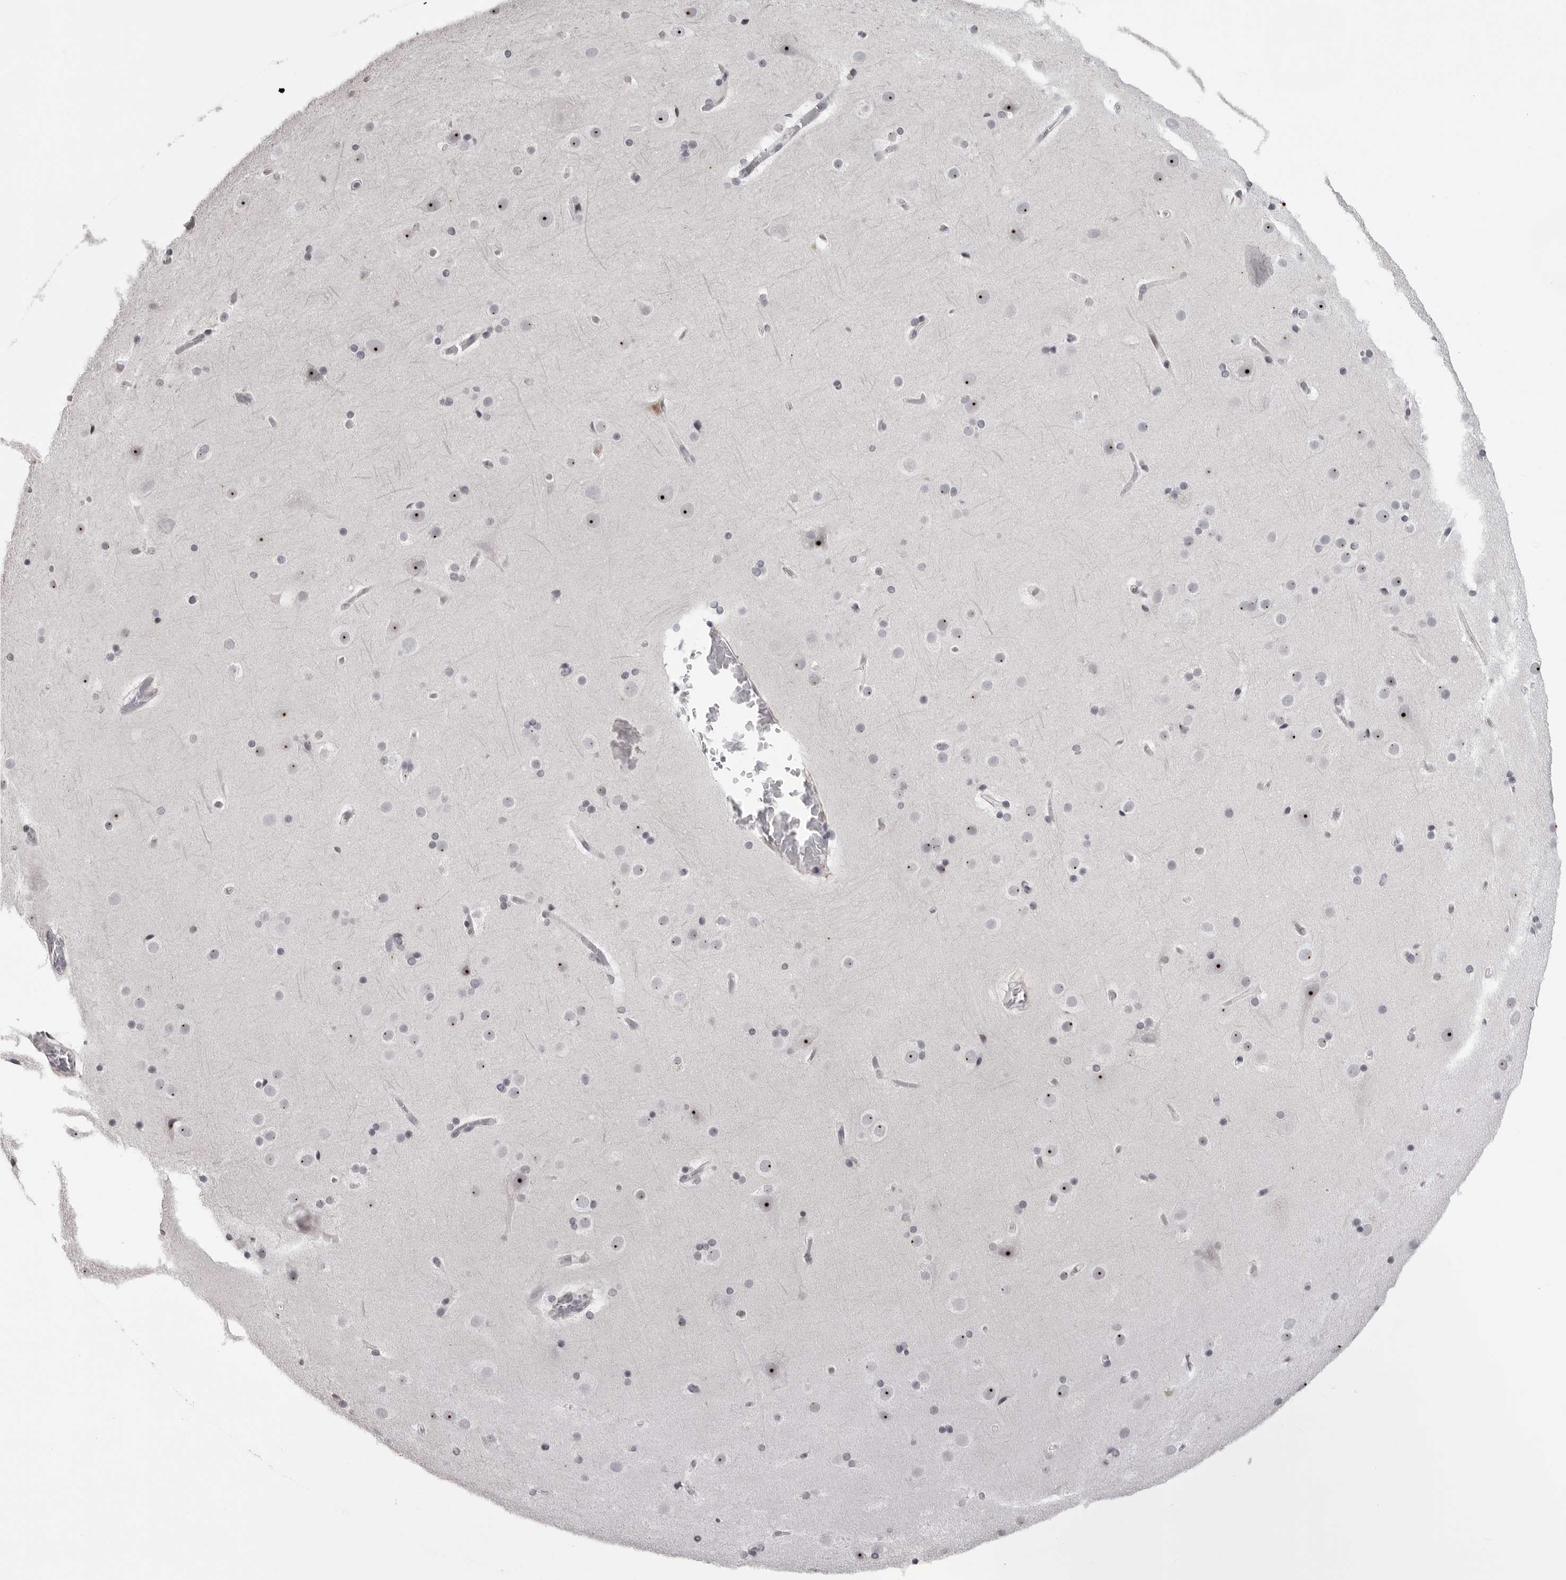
{"staining": {"intensity": "negative", "quantity": "none", "location": "none"}, "tissue": "cerebral cortex", "cell_type": "Endothelial cells", "image_type": "normal", "snomed": [{"axis": "morphology", "description": "Normal tissue, NOS"}, {"axis": "topography", "description": "Cerebral cortex"}], "caption": "Cerebral cortex was stained to show a protein in brown. There is no significant expression in endothelial cells. (Immunohistochemistry (ihc), brightfield microscopy, high magnification).", "gene": "HELZ", "patient": {"sex": "male", "age": 57}}